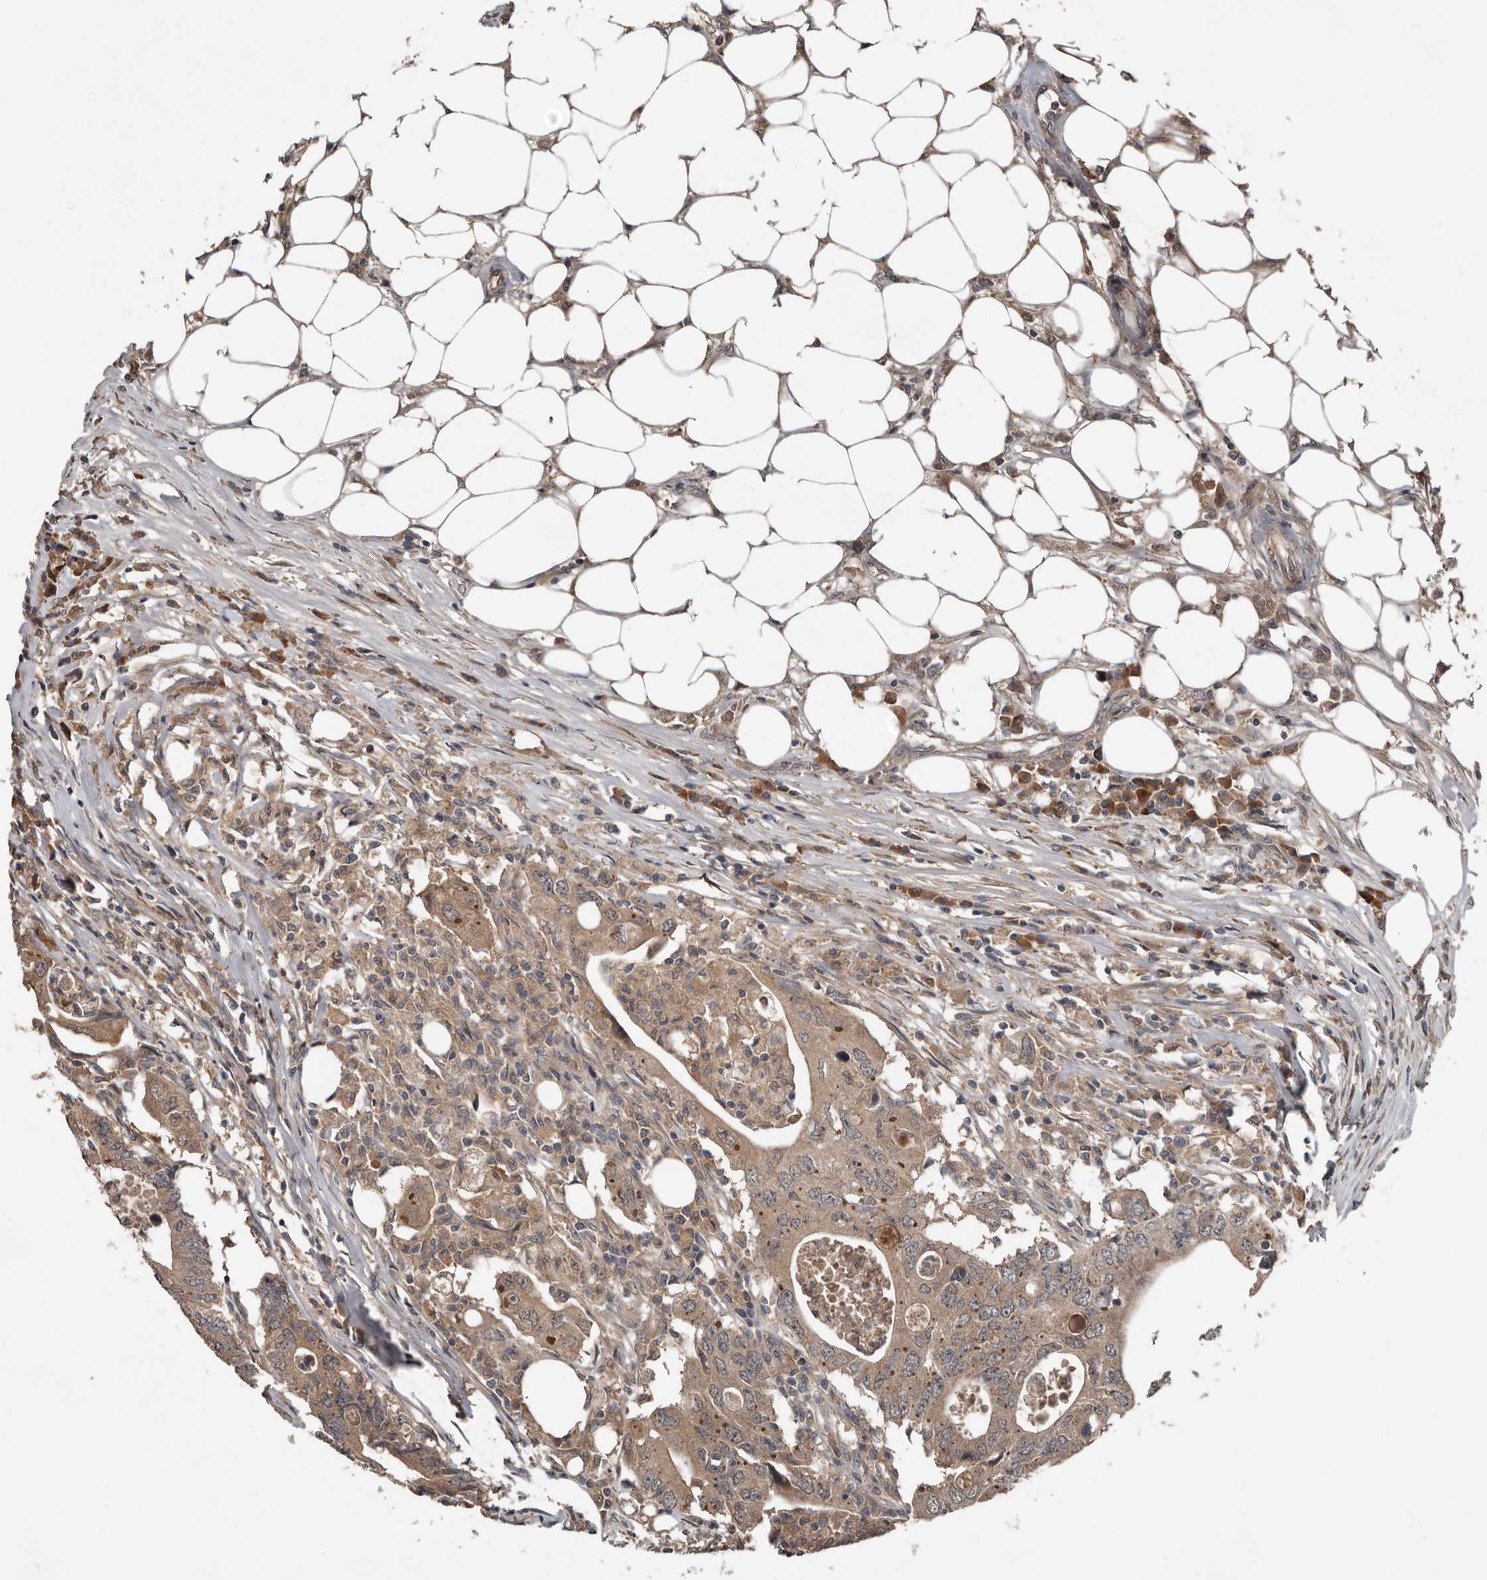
{"staining": {"intensity": "moderate", "quantity": ">75%", "location": "cytoplasmic/membranous"}, "tissue": "colorectal cancer", "cell_type": "Tumor cells", "image_type": "cancer", "snomed": [{"axis": "morphology", "description": "Adenocarcinoma, NOS"}, {"axis": "topography", "description": "Colon"}], "caption": "About >75% of tumor cells in human adenocarcinoma (colorectal) show moderate cytoplasmic/membranous protein staining as visualized by brown immunohistochemical staining.", "gene": "DNAJB4", "patient": {"sex": "male", "age": 71}}